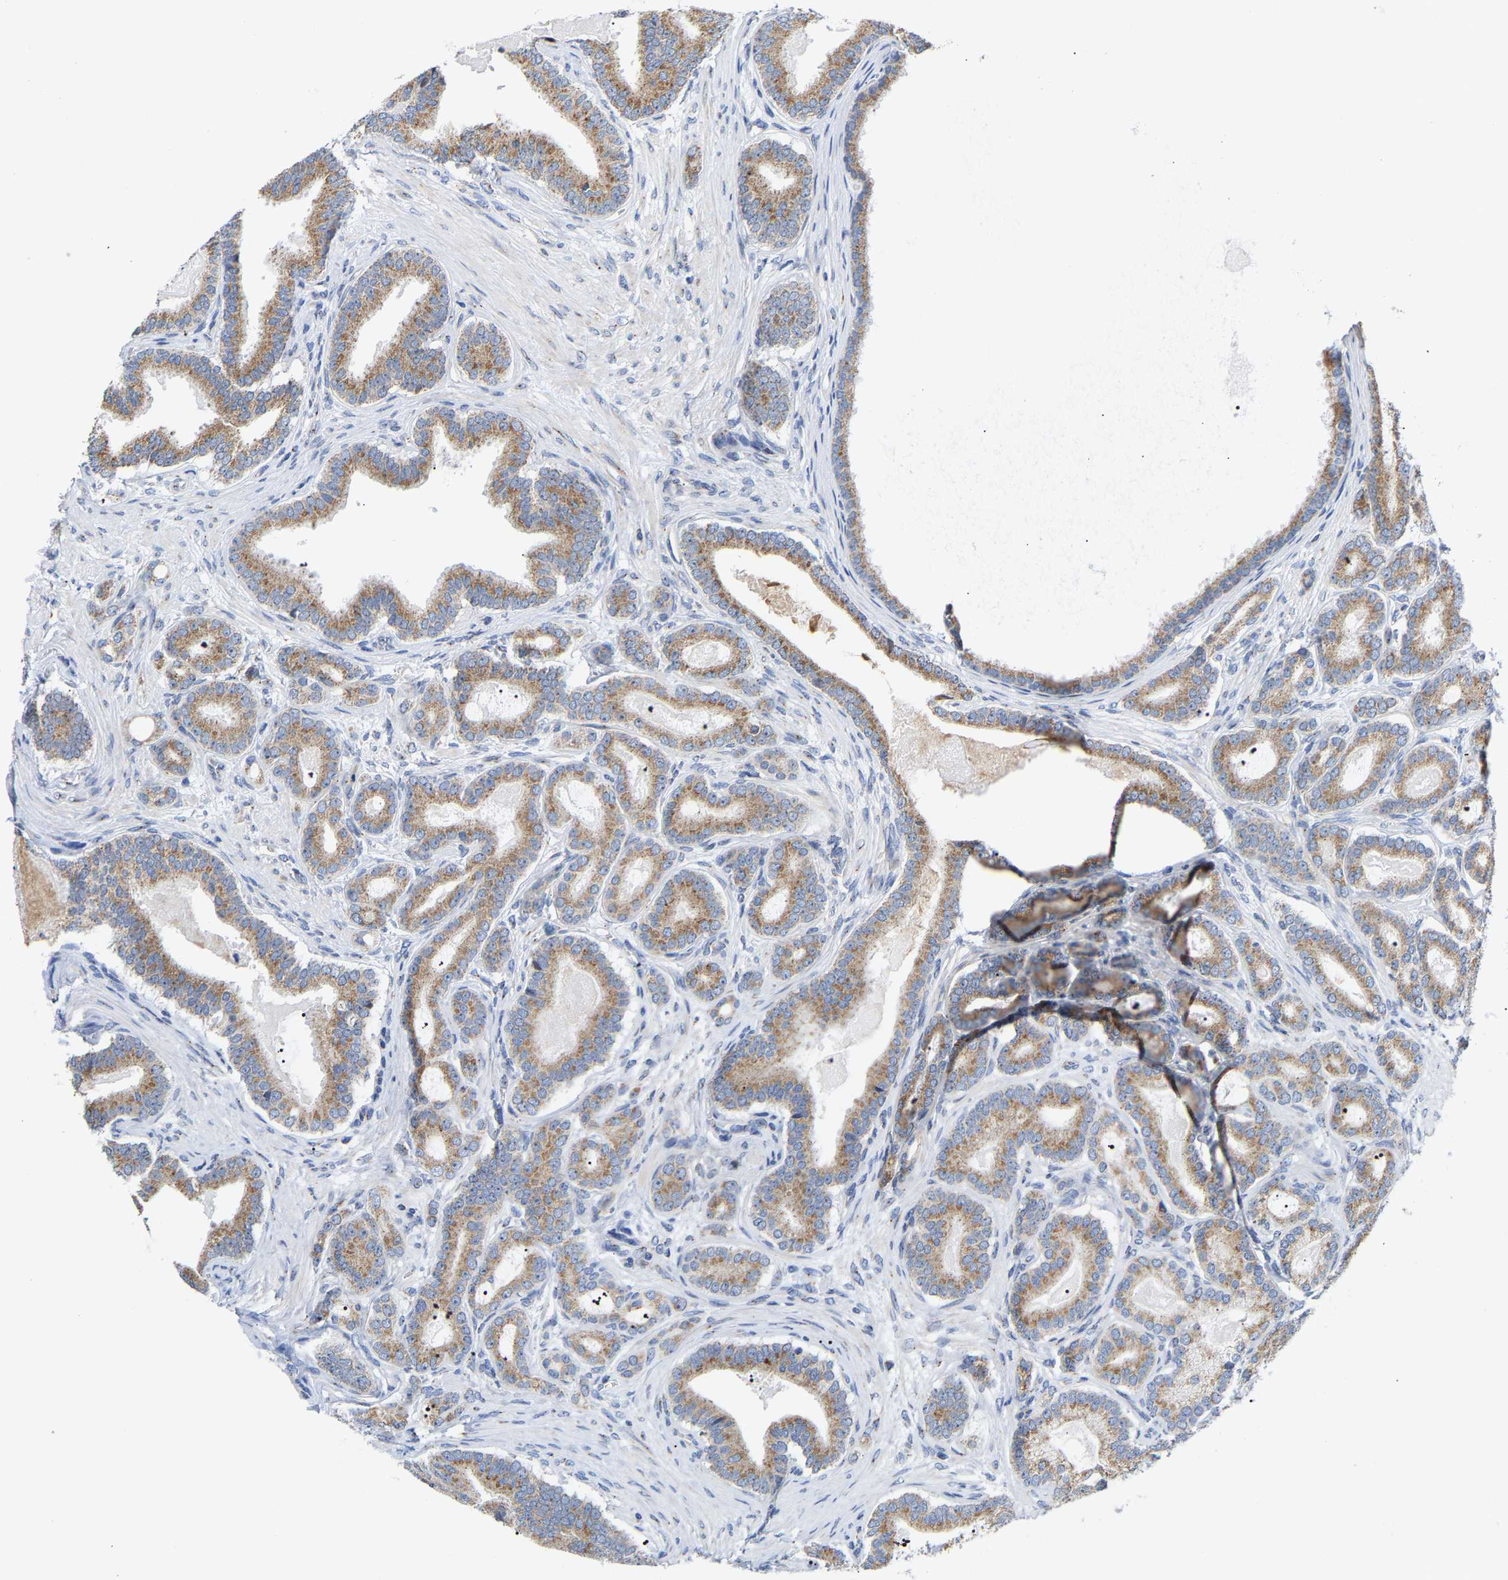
{"staining": {"intensity": "moderate", "quantity": ">75%", "location": "cytoplasmic/membranous"}, "tissue": "prostate cancer", "cell_type": "Tumor cells", "image_type": "cancer", "snomed": [{"axis": "morphology", "description": "Adenocarcinoma, High grade"}, {"axis": "topography", "description": "Prostate"}], "caption": "Moderate cytoplasmic/membranous staining is appreciated in about >75% of tumor cells in adenocarcinoma (high-grade) (prostate).", "gene": "PCNT", "patient": {"sex": "male", "age": 60}}